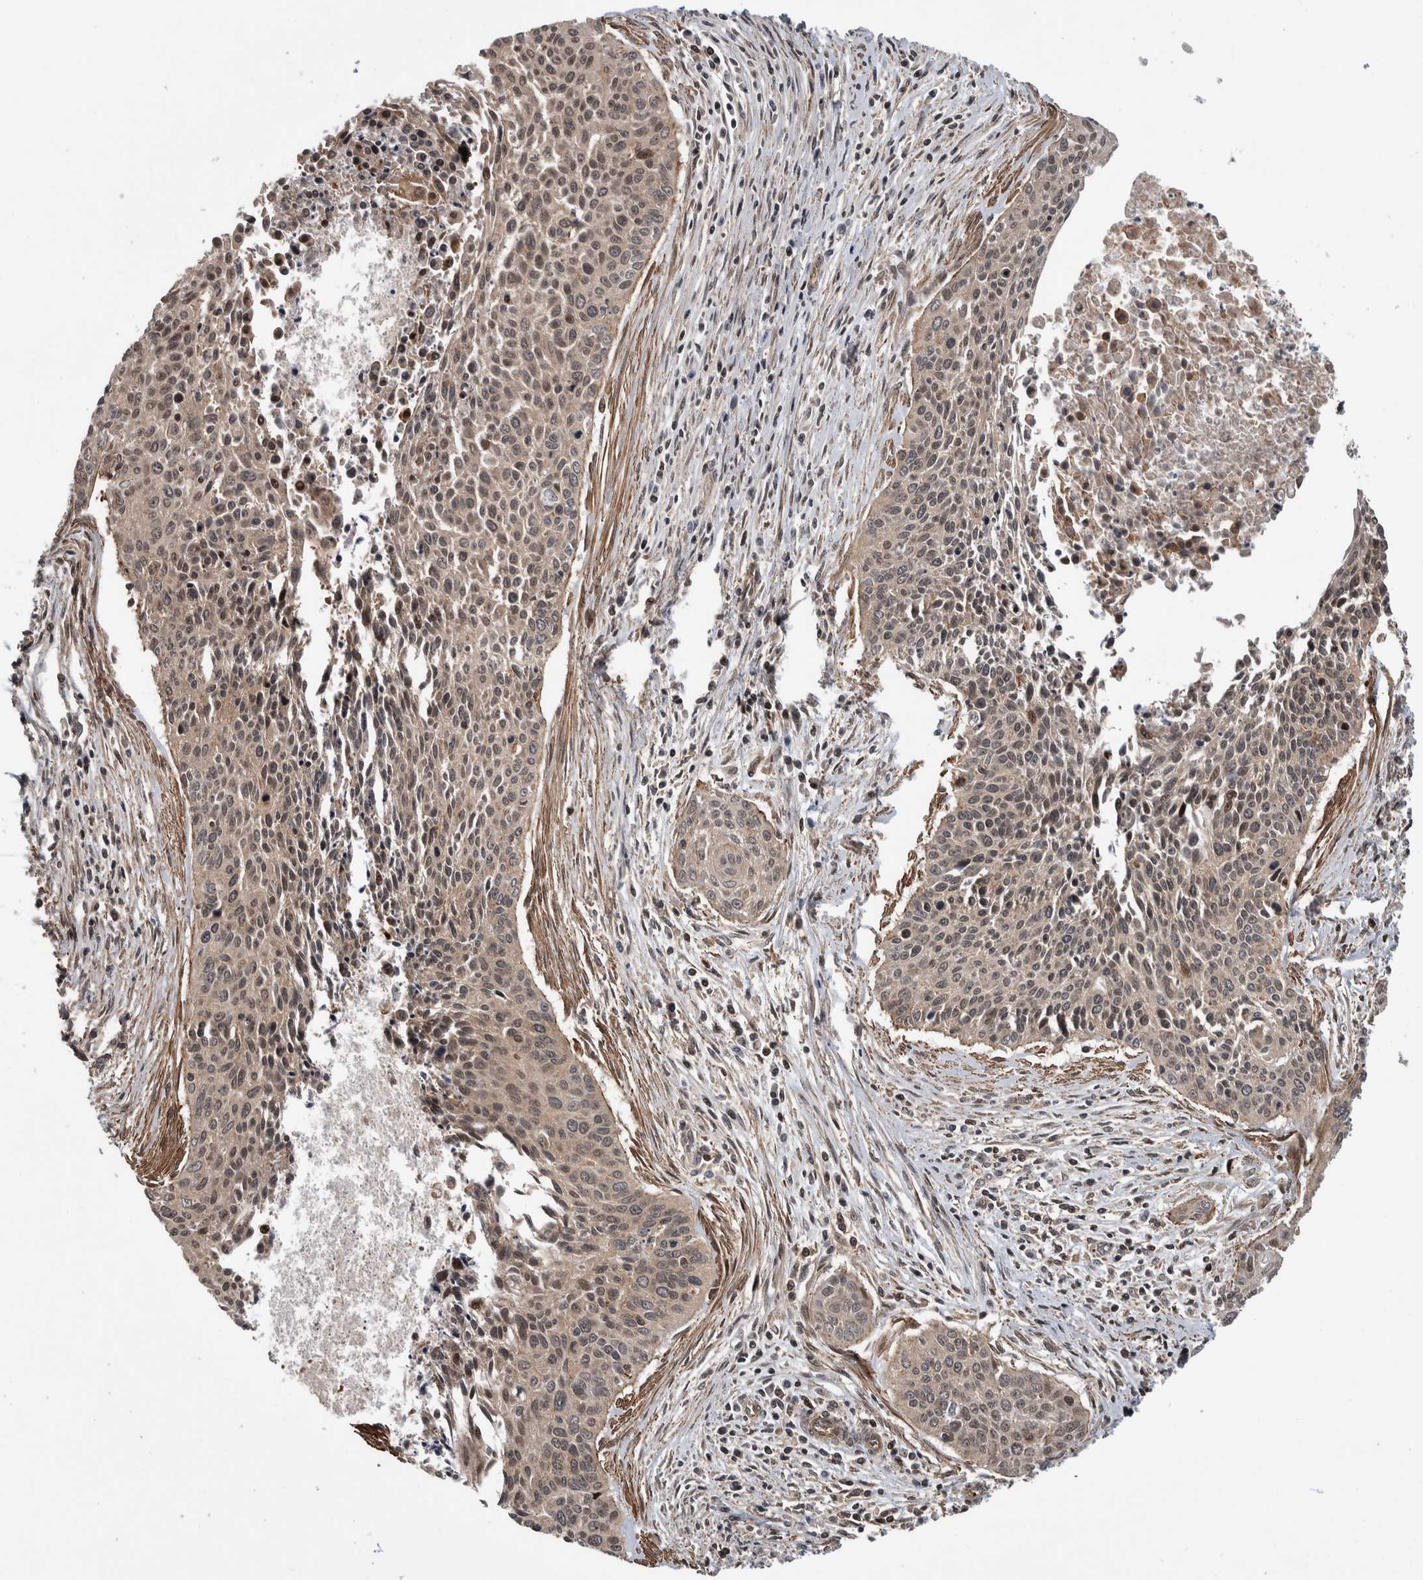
{"staining": {"intensity": "weak", "quantity": ">75%", "location": "cytoplasmic/membranous"}, "tissue": "cervical cancer", "cell_type": "Tumor cells", "image_type": "cancer", "snomed": [{"axis": "morphology", "description": "Squamous cell carcinoma, NOS"}, {"axis": "topography", "description": "Cervix"}], "caption": "DAB immunohistochemical staining of cervical squamous cell carcinoma exhibits weak cytoplasmic/membranous protein positivity in about >75% of tumor cells.", "gene": "ARFGEF1", "patient": {"sex": "female", "age": 55}}